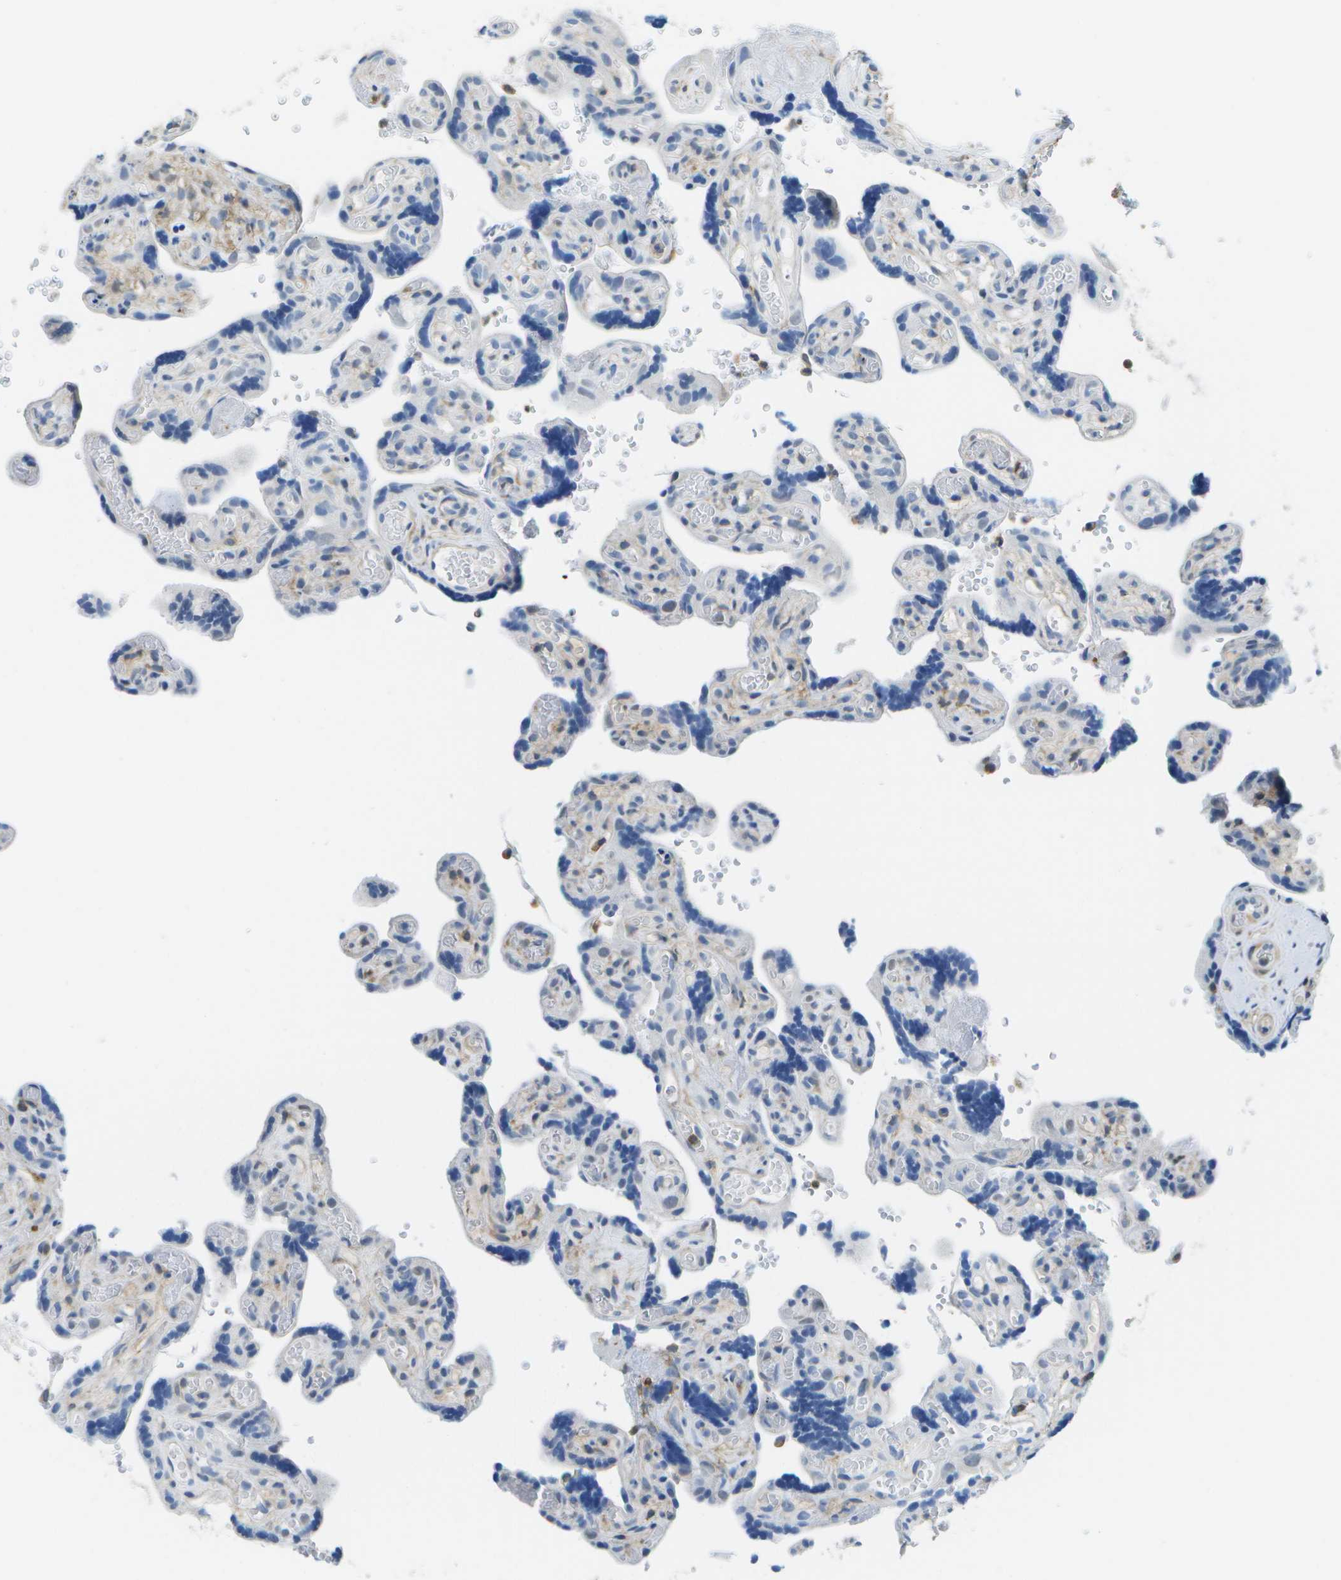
{"staining": {"intensity": "negative", "quantity": "none", "location": "none"}, "tissue": "placenta", "cell_type": "Decidual cells", "image_type": "normal", "snomed": [{"axis": "morphology", "description": "Normal tissue, NOS"}, {"axis": "topography", "description": "Placenta"}], "caption": "DAB (3,3'-diaminobenzidine) immunohistochemical staining of normal placenta shows no significant staining in decidual cells.", "gene": "RCSD1", "patient": {"sex": "female", "age": 30}}